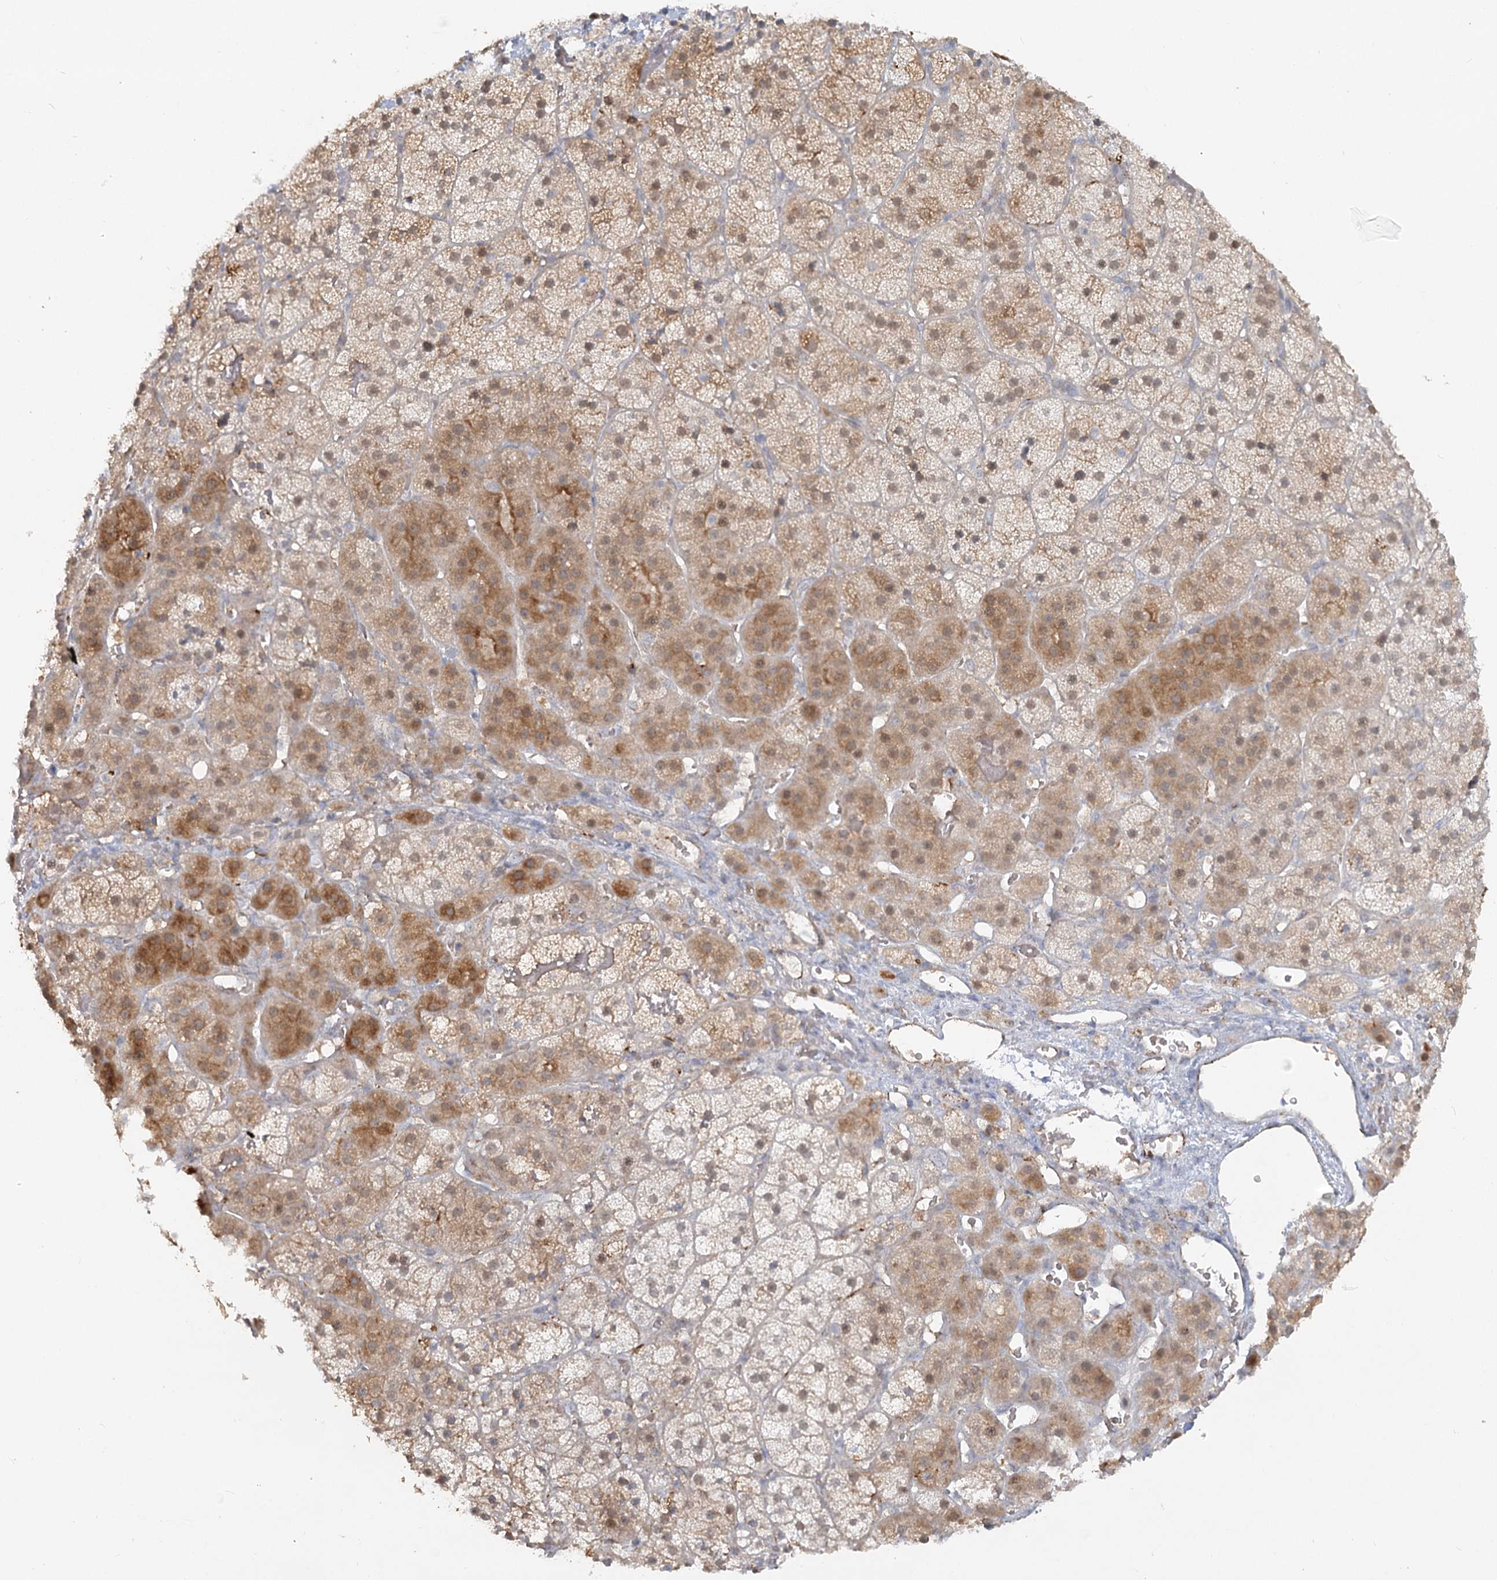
{"staining": {"intensity": "moderate", "quantity": ">75%", "location": "cytoplasmic/membranous"}, "tissue": "adrenal gland", "cell_type": "Glandular cells", "image_type": "normal", "snomed": [{"axis": "morphology", "description": "Normal tissue, NOS"}, {"axis": "topography", "description": "Adrenal gland"}], "caption": "The image shows immunohistochemical staining of unremarkable adrenal gland. There is moderate cytoplasmic/membranous positivity is identified in approximately >75% of glandular cells. (DAB (3,3'-diaminobenzidine) IHC with brightfield microscopy, high magnification).", "gene": "KBTBD4", "patient": {"sex": "female", "age": 44}}